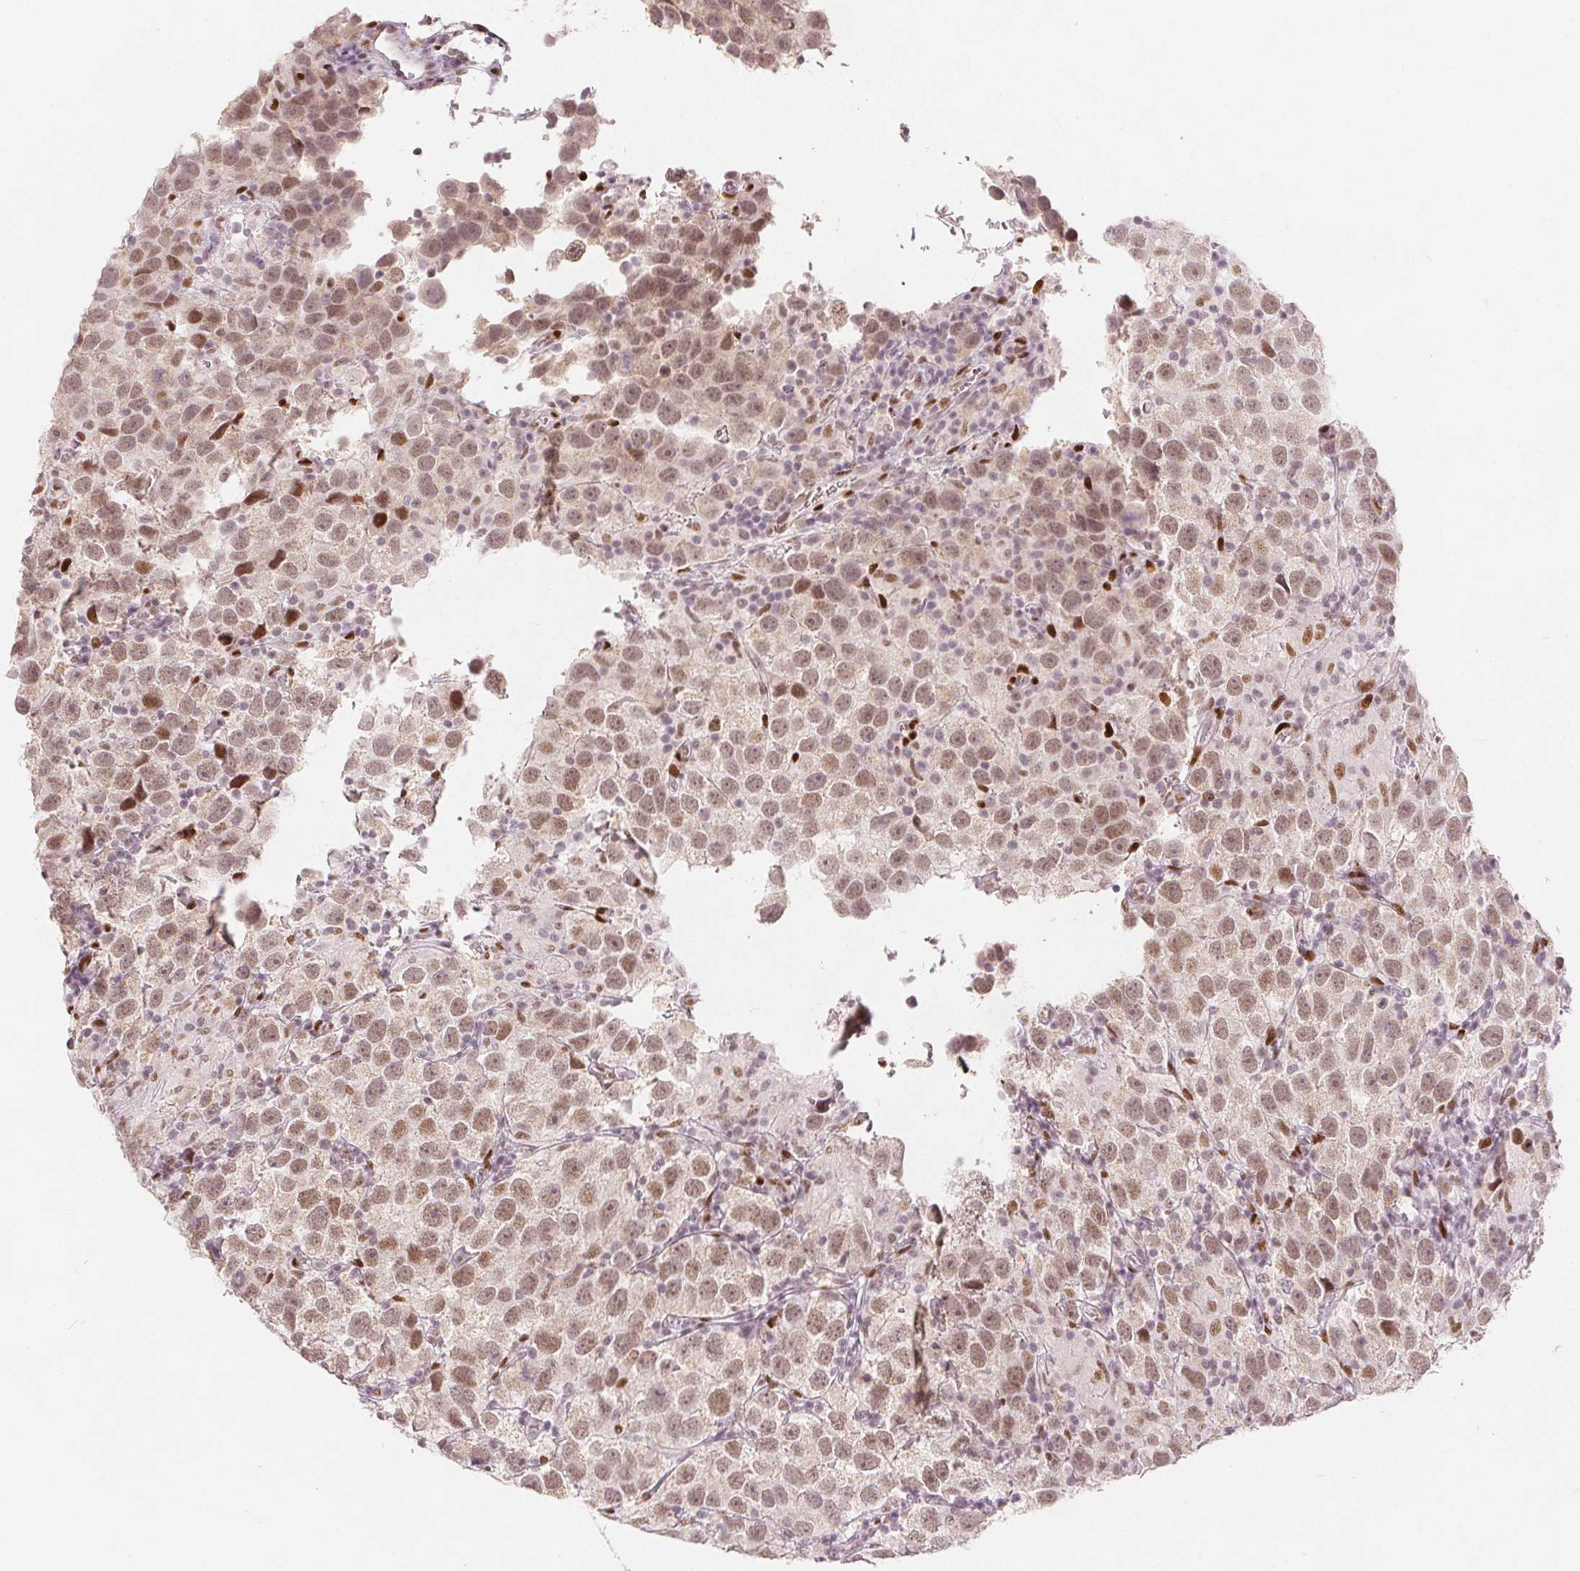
{"staining": {"intensity": "moderate", "quantity": ">75%", "location": "nuclear"}, "tissue": "testis cancer", "cell_type": "Tumor cells", "image_type": "cancer", "snomed": [{"axis": "morphology", "description": "Seminoma, NOS"}, {"axis": "topography", "description": "Testis"}], "caption": "IHC micrograph of testis seminoma stained for a protein (brown), which reveals medium levels of moderate nuclear positivity in approximately >75% of tumor cells.", "gene": "ZNF703", "patient": {"sex": "male", "age": 26}}